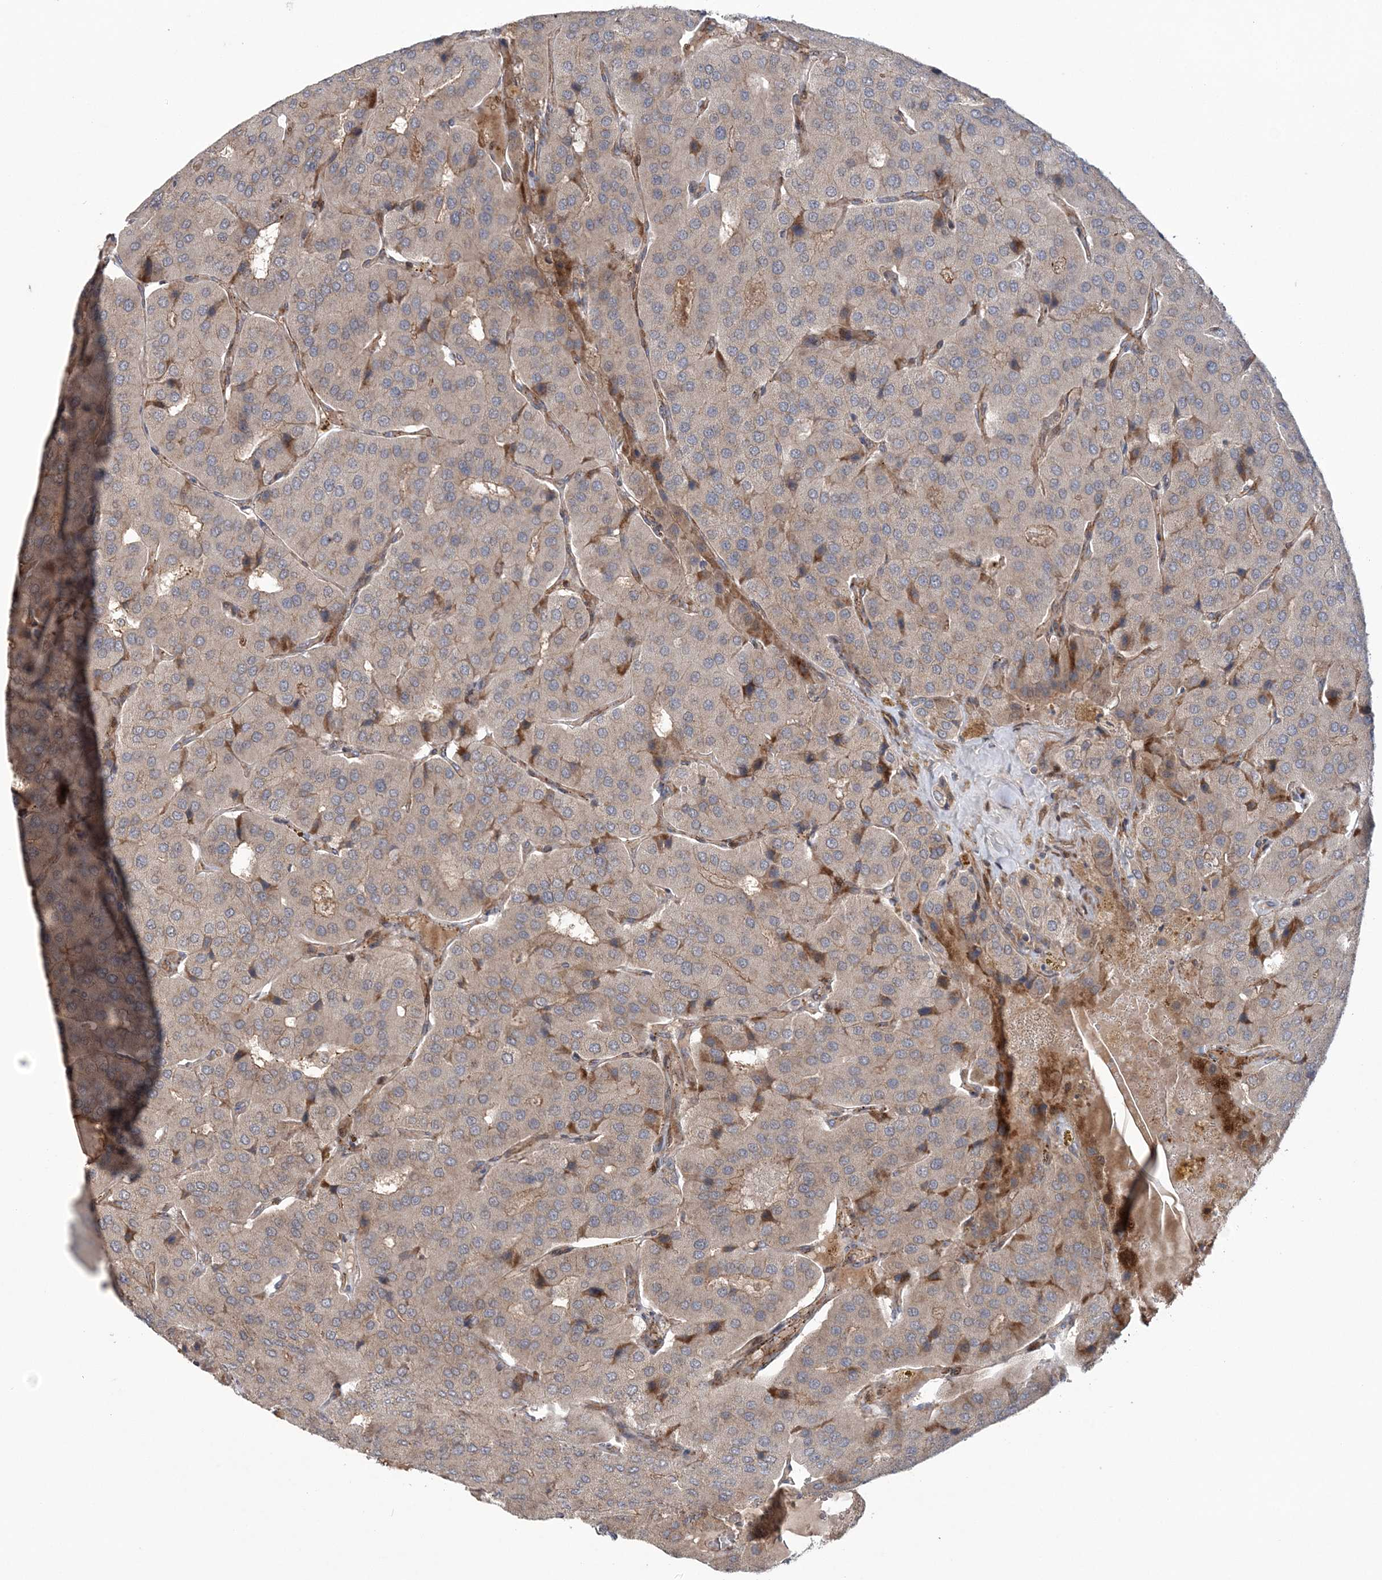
{"staining": {"intensity": "weak", "quantity": "<25%", "location": "cytoplasmic/membranous"}, "tissue": "parathyroid gland", "cell_type": "Glandular cells", "image_type": "normal", "snomed": [{"axis": "morphology", "description": "Normal tissue, NOS"}, {"axis": "morphology", "description": "Adenoma, NOS"}, {"axis": "topography", "description": "Parathyroid gland"}], "caption": "Immunohistochemical staining of normal parathyroid gland displays no significant staining in glandular cells.", "gene": "UBTD2", "patient": {"sex": "female", "age": 86}}